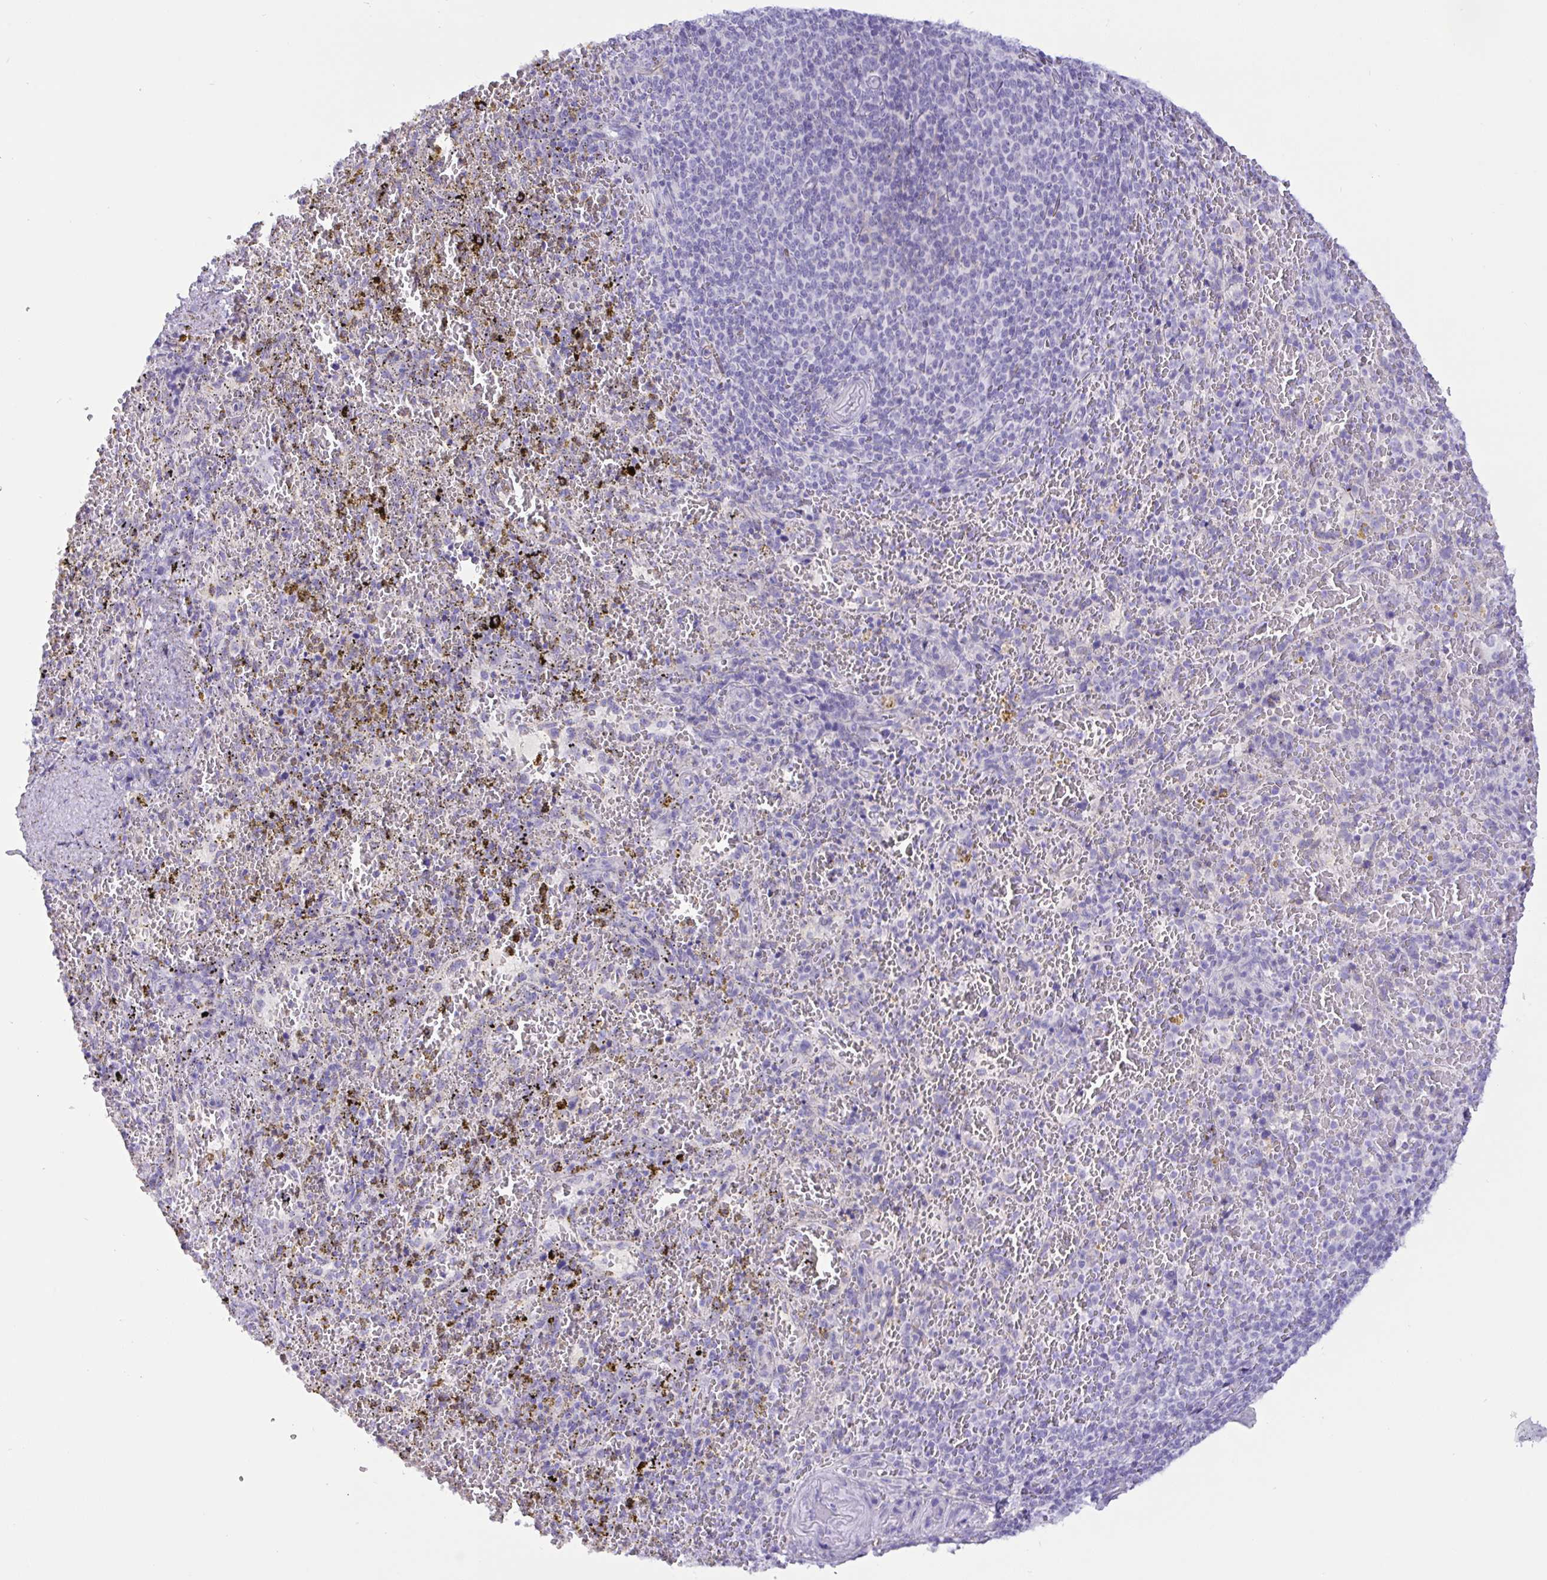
{"staining": {"intensity": "negative", "quantity": "none", "location": "none"}, "tissue": "spleen", "cell_type": "Cells in red pulp", "image_type": "normal", "snomed": [{"axis": "morphology", "description": "Normal tissue, NOS"}, {"axis": "topography", "description": "Spleen"}], "caption": "Cells in red pulp show no significant expression in normal spleen.", "gene": "SREBF1", "patient": {"sex": "female", "age": 50}}